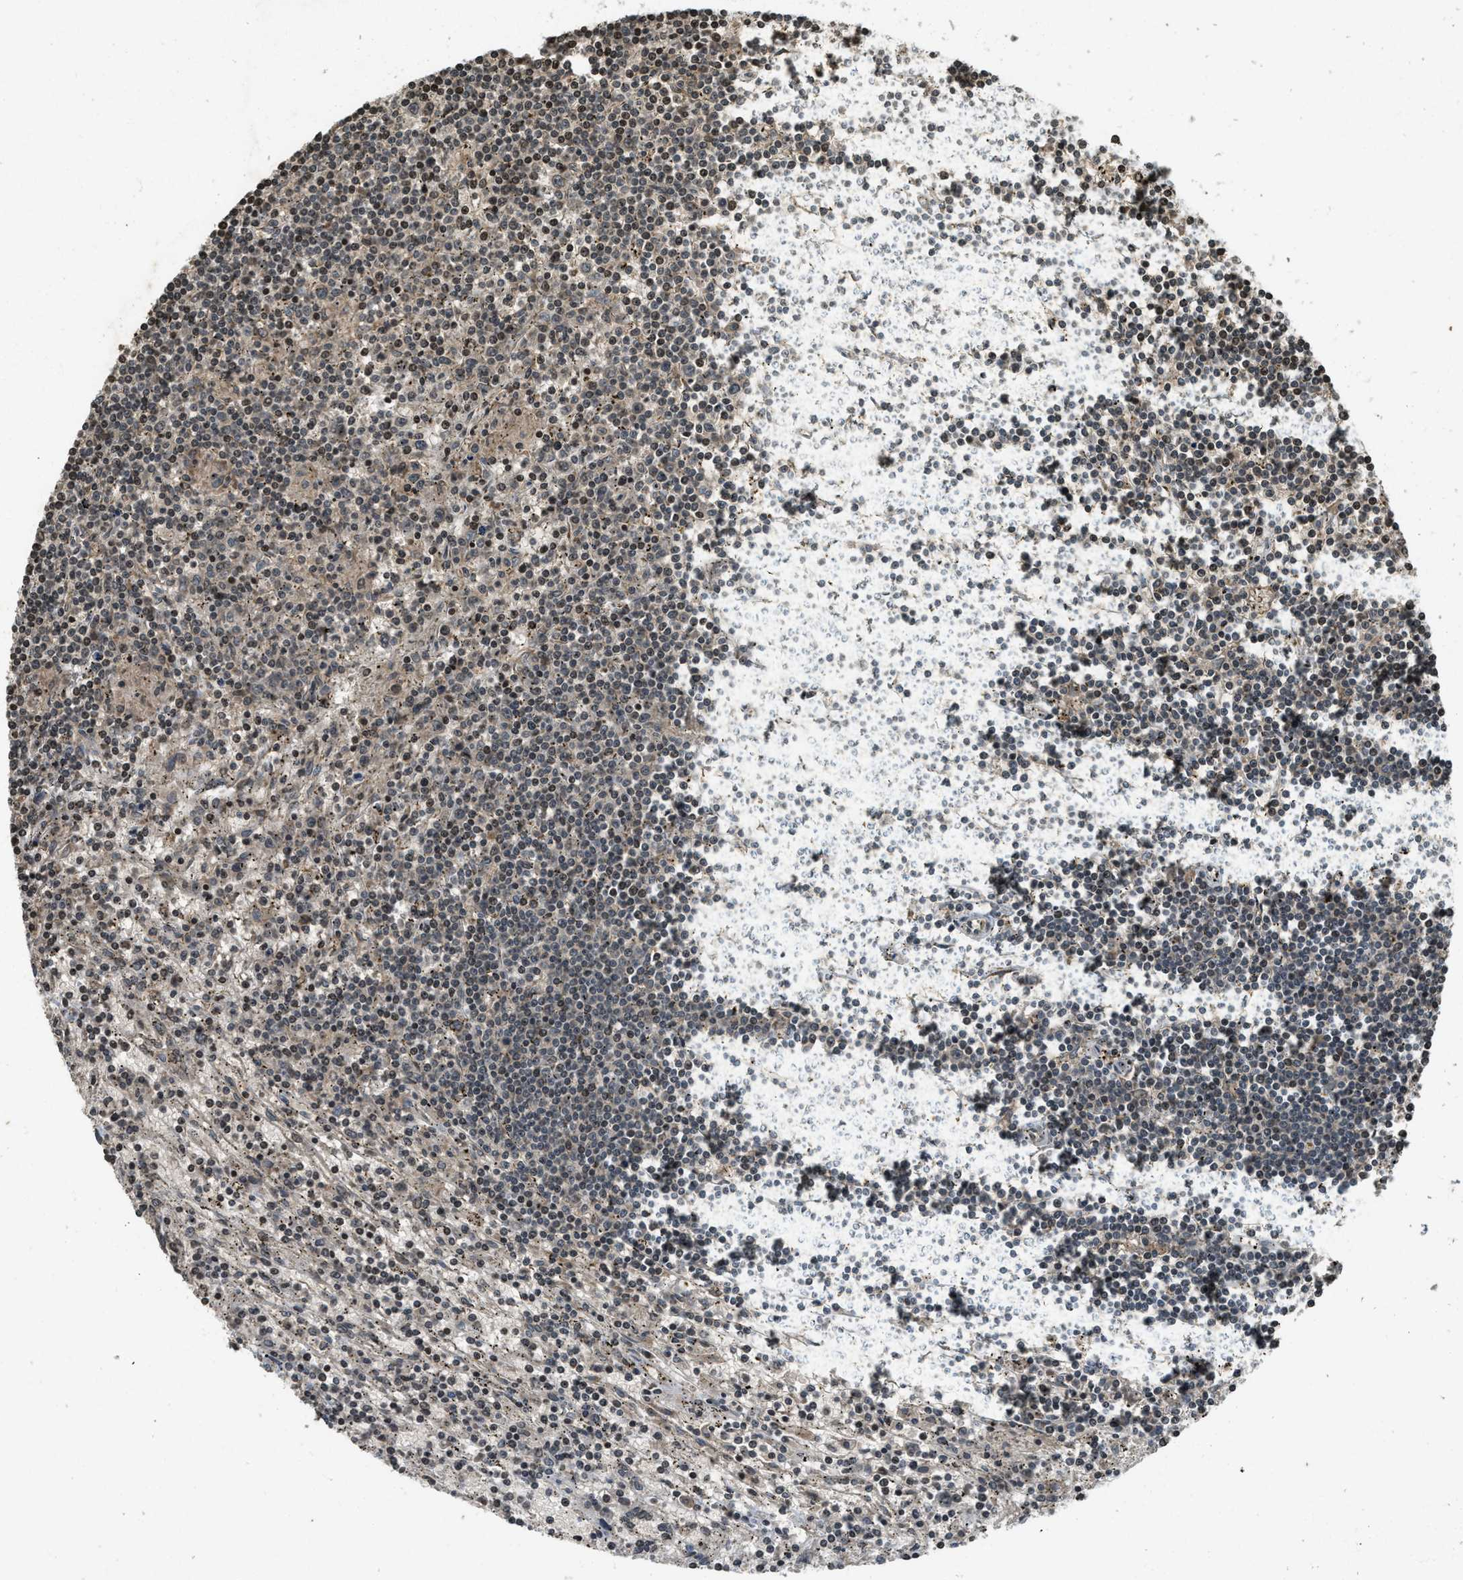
{"staining": {"intensity": "moderate", "quantity": ">75%", "location": "cytoplasmic/membranous,nuclear"}, "tissue": "lymphoma", "cell_type": "Tumor cells", "image_type": "cancer", "snomed": [{"axis": "morphology", "description": "Malignant lymphoma, non-Hodgkin's type, Low grade"}, {"axis": "topography", "description": "Spleen"}], "caption": "Tumor cells reveal medium levels of moderate cytoplasmic/membranous and nuclear staining in about >75% of cells in lymphoma.", "gene": "SIAH1", "patient": {"sex": "male", "age": 76}}